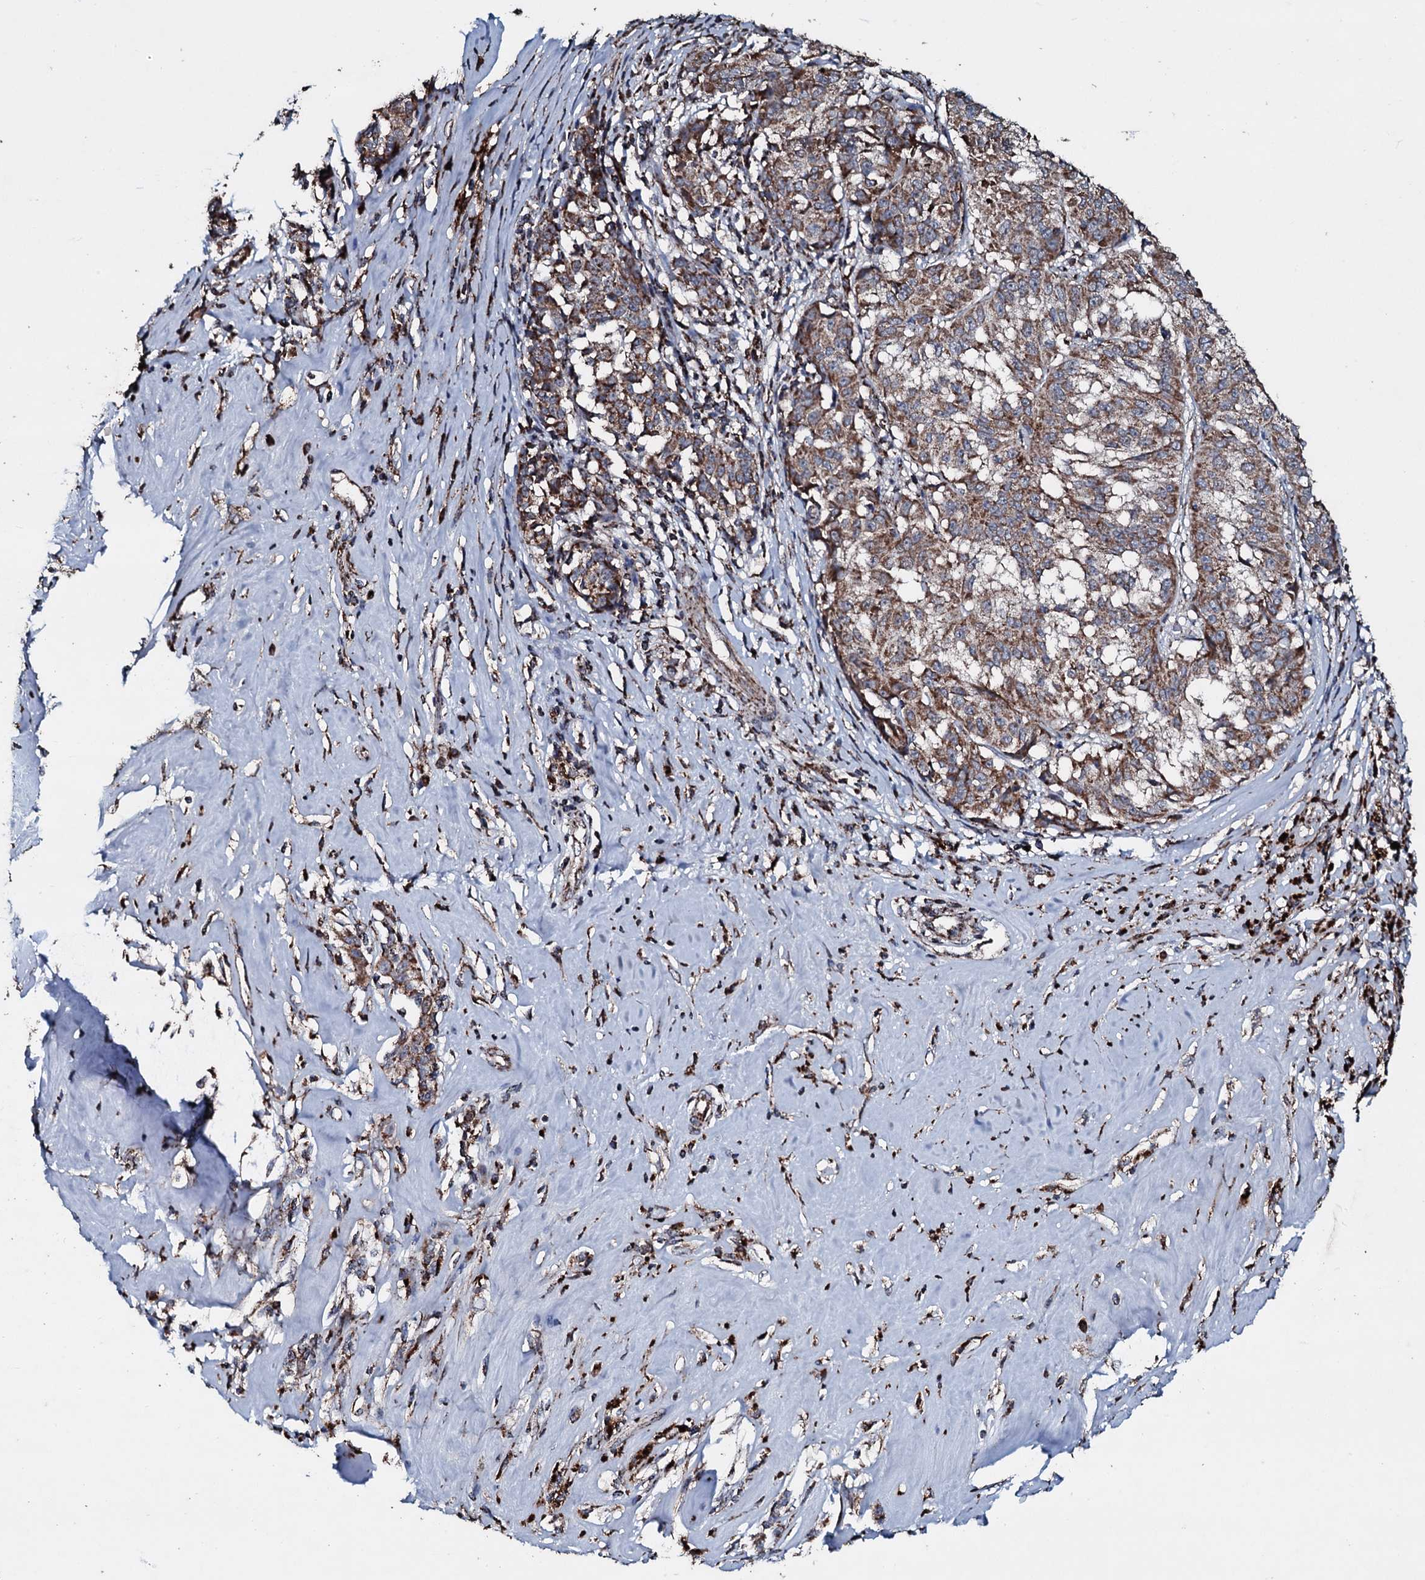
{"staining": {"intensity": "moderate", "quantity": ">75%", "location": "cytoplasmic/membranous"}, "tissue": "melanoma", "cell_type": "Tumor cells", "image_type": "cancer", "snomed": [{"axis": "morphology", "description": "Malignant melanoma, NOS"}, {"axis": "topography", "description": "Skin"}], "caption": "Malignant melanoma stained for a protein exhibits moderate cytoplasmic/membranous positivity in tumor cells.", "gene": "DYNC2I2", "patient": {"sex": "female", "age": 72}}